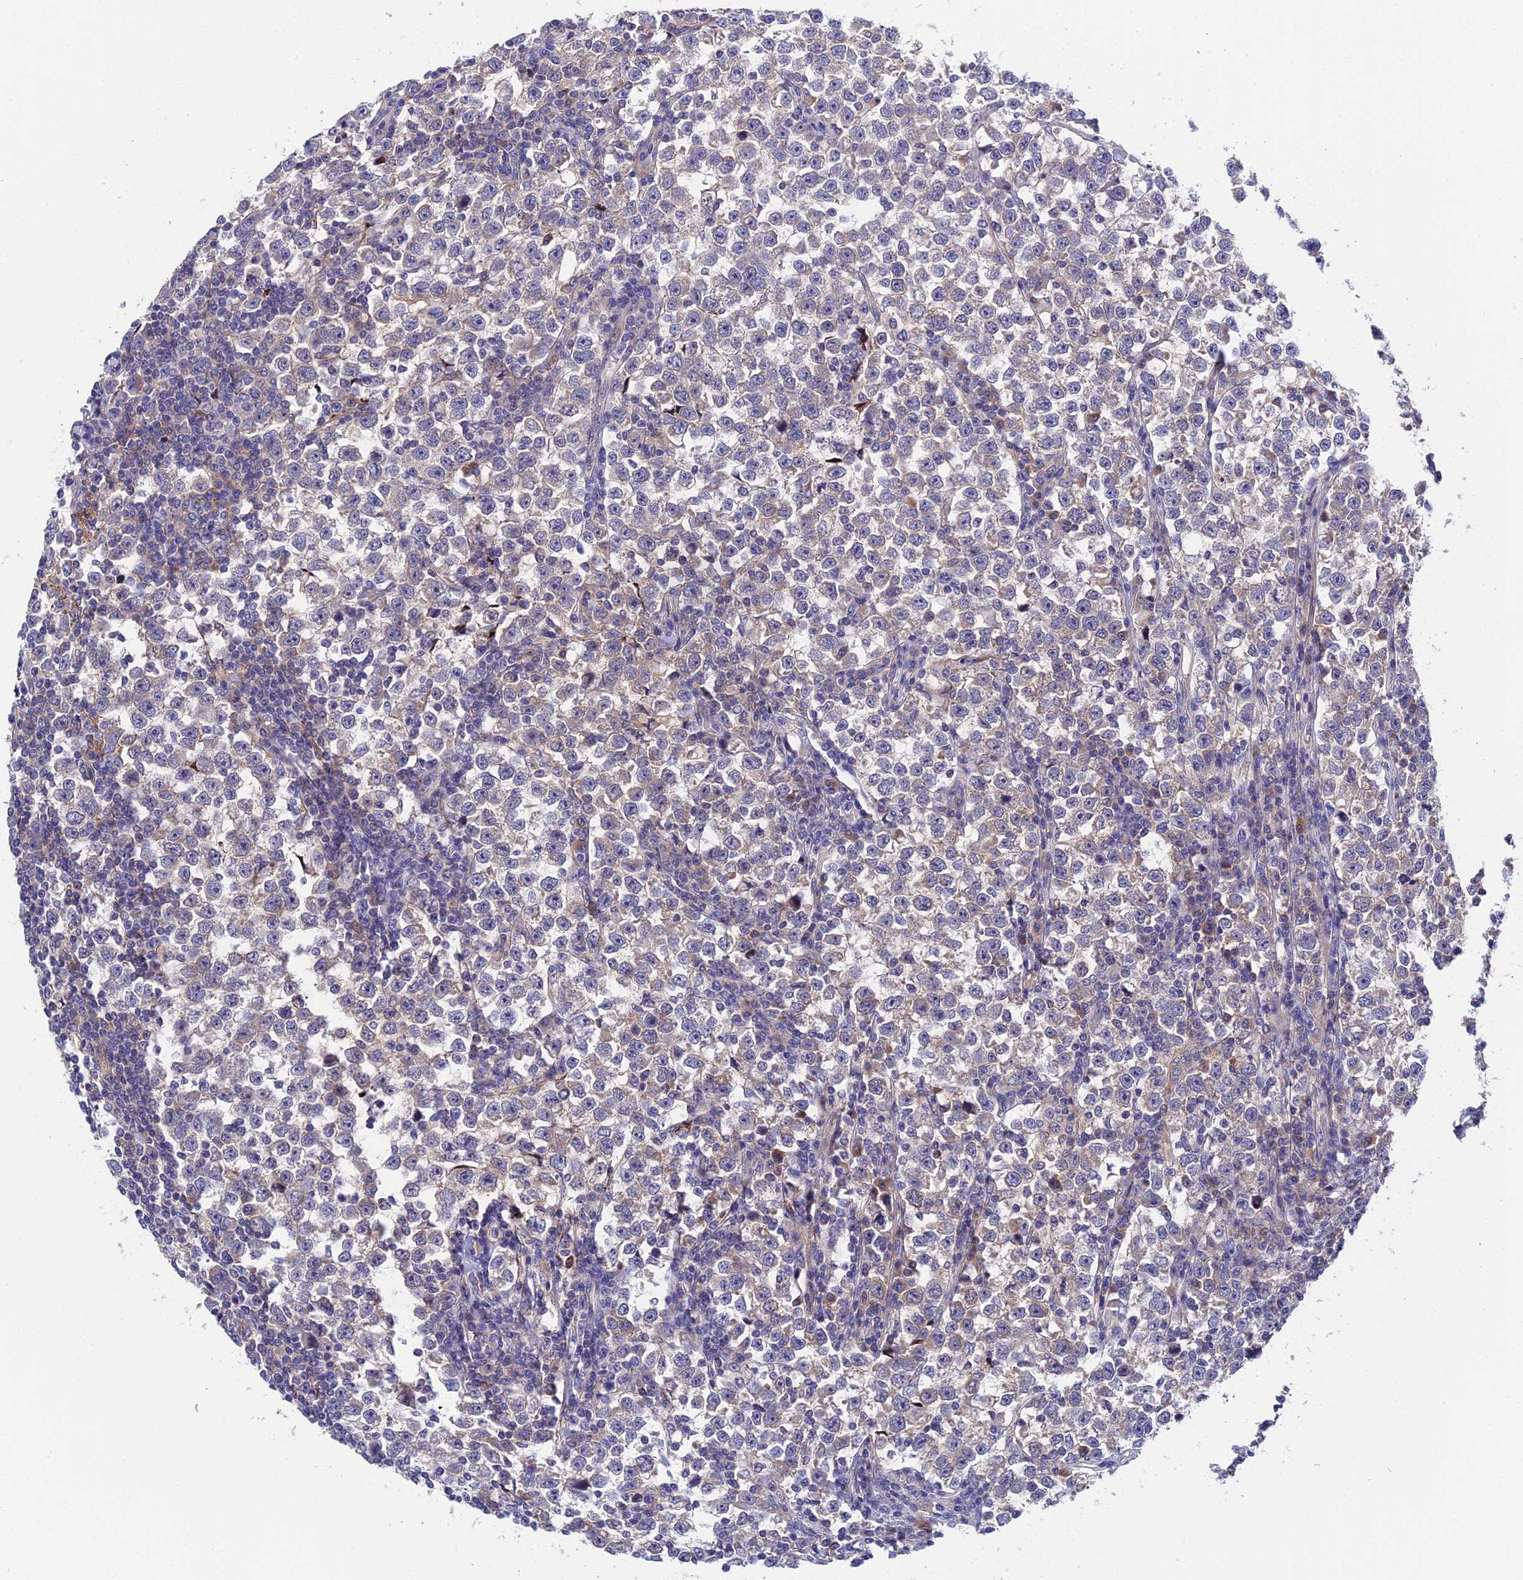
{"staining": {"intensity": "negative", "quantity": "none", "location": "none"}, "tissue": "testis cancer", "cell_type": "Tumor cells", "image_type": "cancer", "snomed": [{"axis": "morphology", "description": "Normal tissue, NOS"}, {"axis": "morphology", "description": "Seminoma, NOS"}, {"axis": "topography", "description": "Testis"}], "caption": "Testis cancer (seminoma) was stained to show a protein in brown. There is no significant positivity in tumor cells.", "gene": "CRACD", "patient": {"sex": "male", "age": 43}}